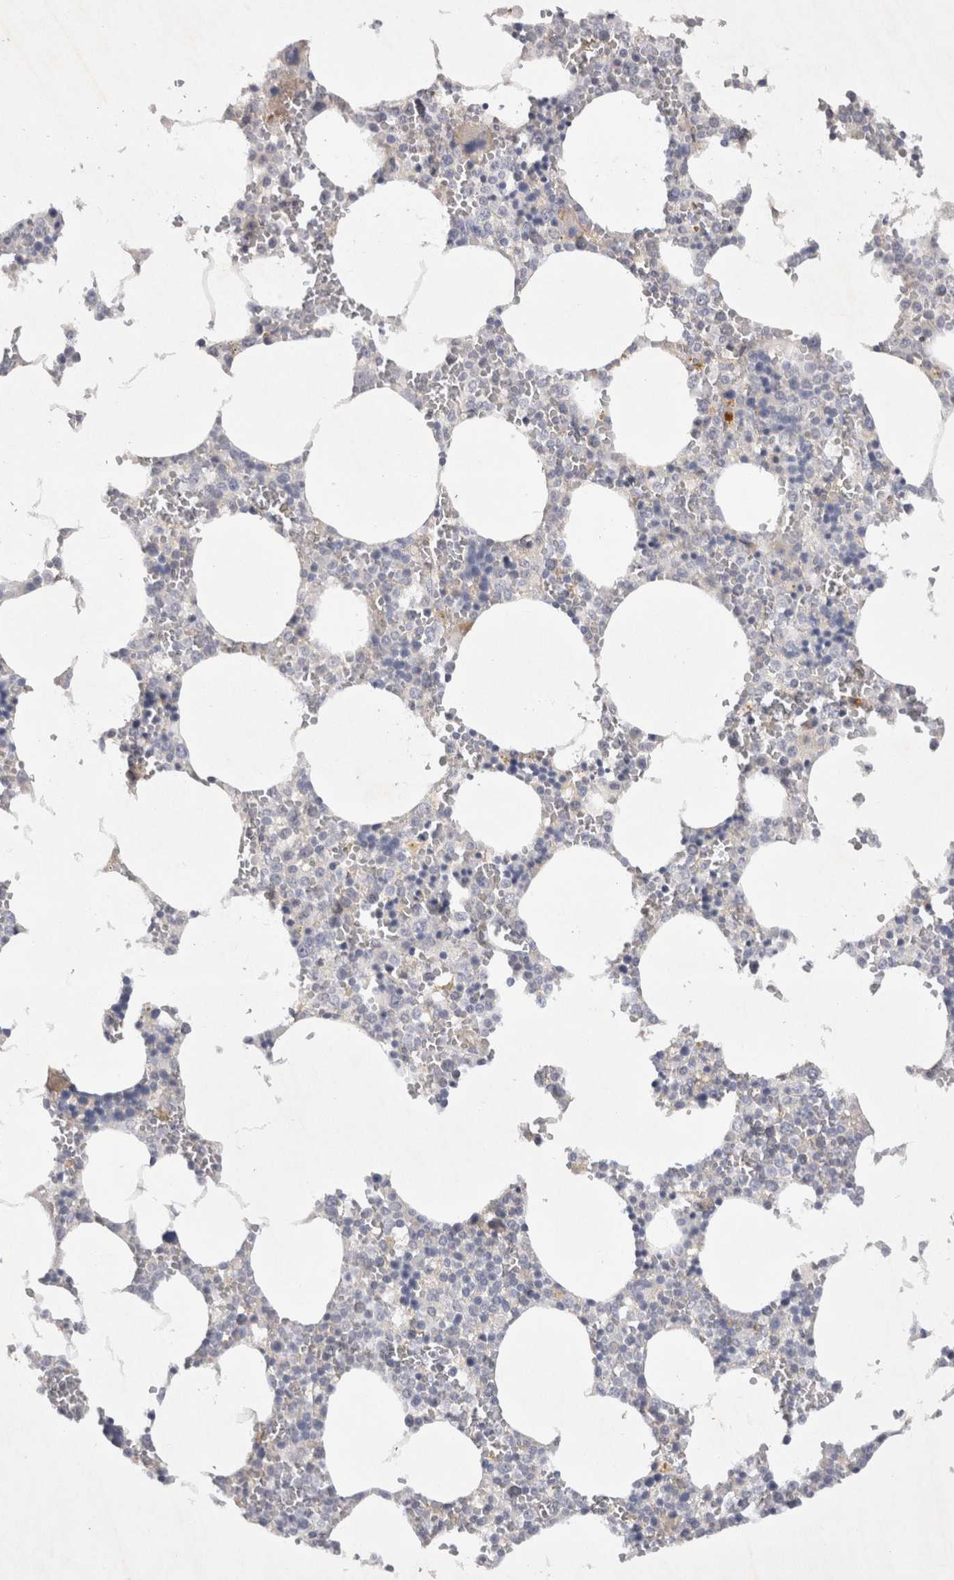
{"staining": {"intensity": "weak", "quantity": "<25%", "location": "cytoplasmic/membranous"}, "tissue": "bone marrow", "cell_type": "Hematopoietic cells", "image_type": "normal", "snomed": [{"axis": "morphology", "description": "Normal tissue, NOS"}, {"axis": "topography", "description": "Bone marrow"}], "caption": "This is an immunohistochemistry photomicrograph of benign human bone marrow. There is no expression in hematopoietic cells.", "gene": "BZW2", "patient": {"sex": "male", "age": 70}}